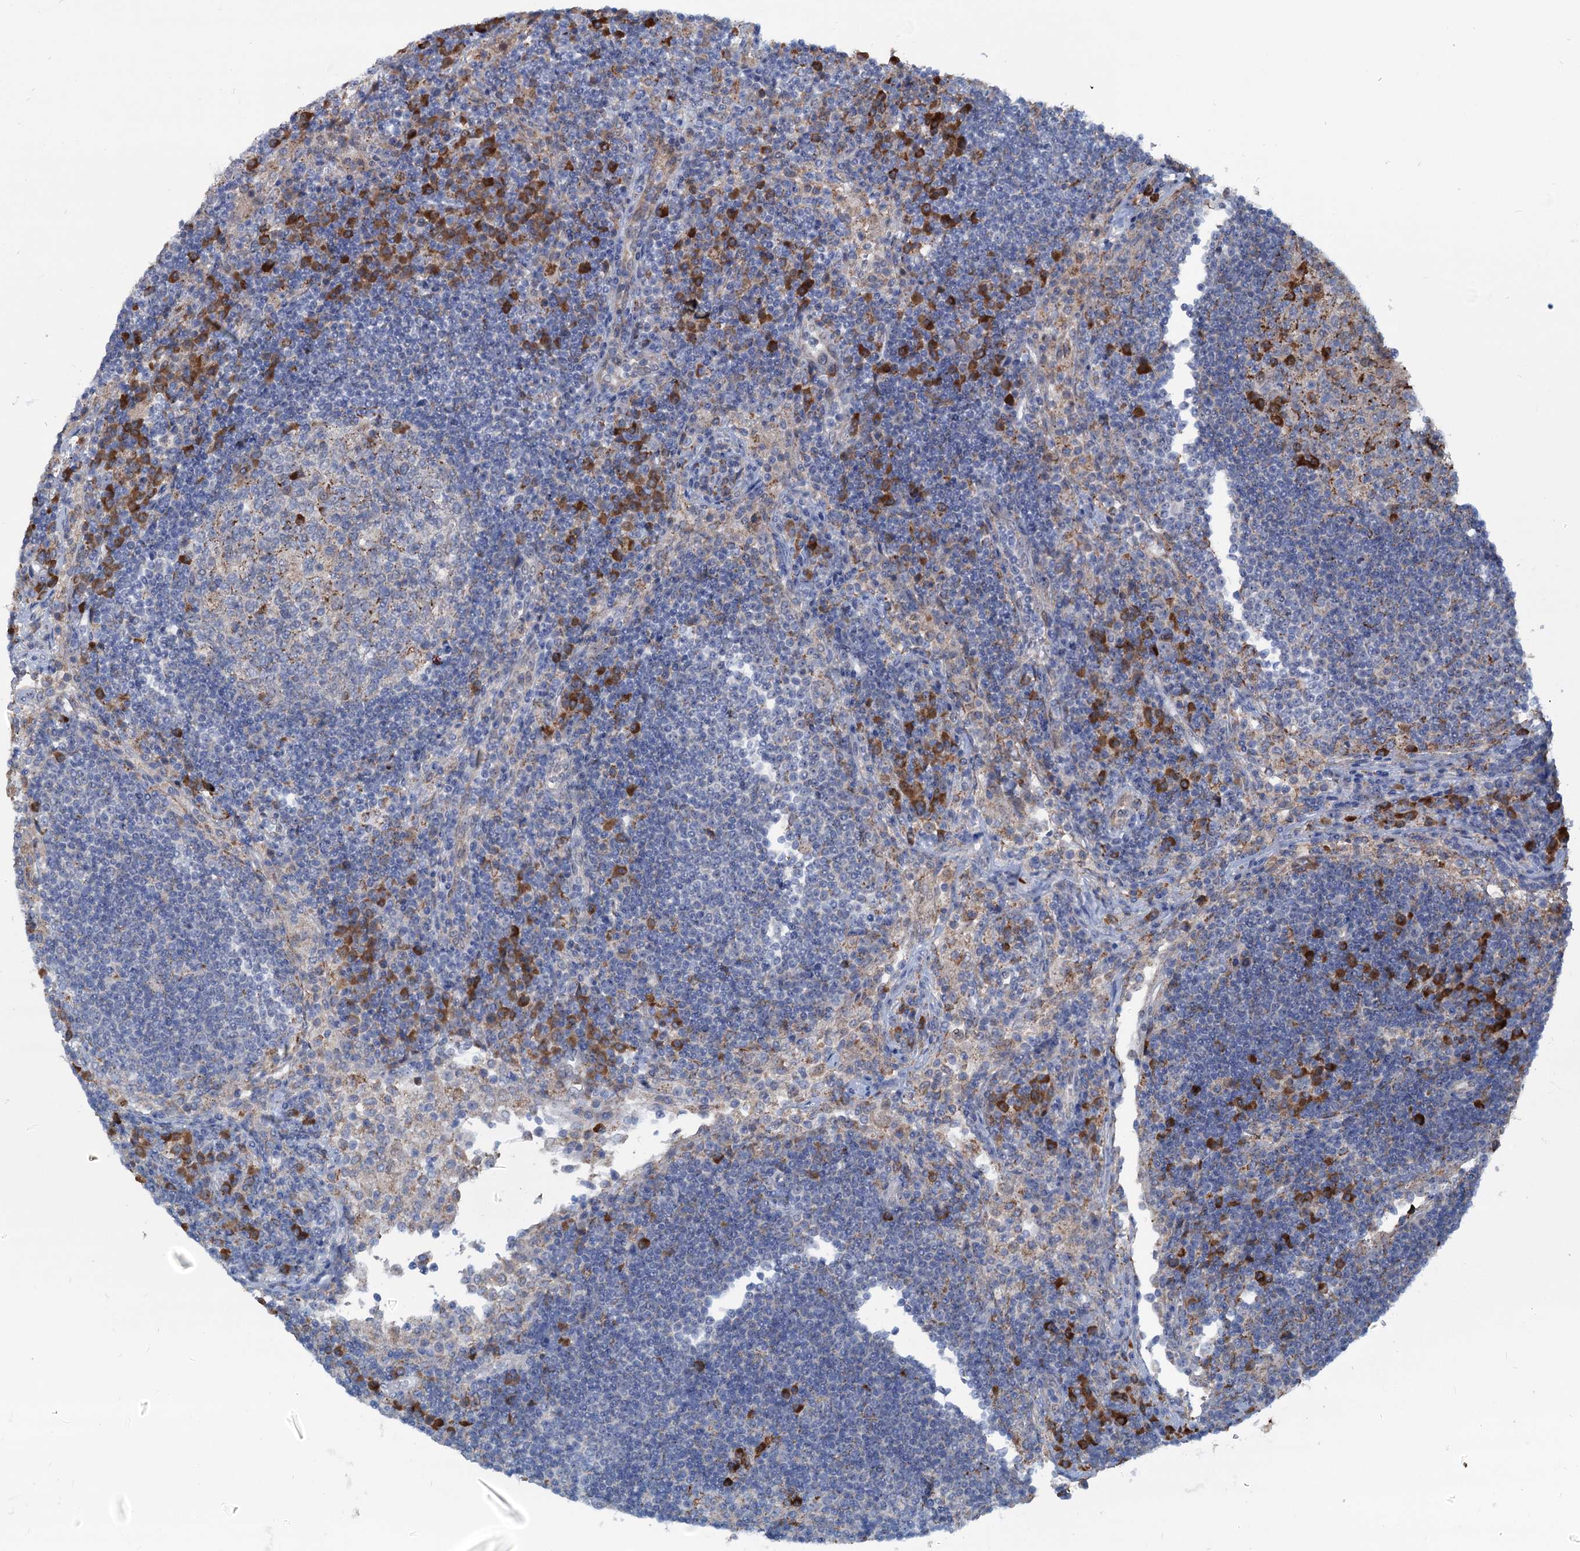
{"staining": {"intensity": "strong", "quantity": "<25%", "location": "cytoplasmic/membranous"}, "tissue": "lymph node", "cell_type": "Germinal center cells", "image_type": "normal", "snomed": [{"axis": "morphology", "description": "Normal tissue, NOS"}, {"axis": "topography", "description": "Lymph node"}], "caption": "The histopathology image shows immunohistochemical staining of normal lymph node. There is strong cytoplasmic/membranous expression is seen in approximately <25% of germinal center cells.", "gene": "LPIN1", "patient": {"sex": "female", "age": 53}}